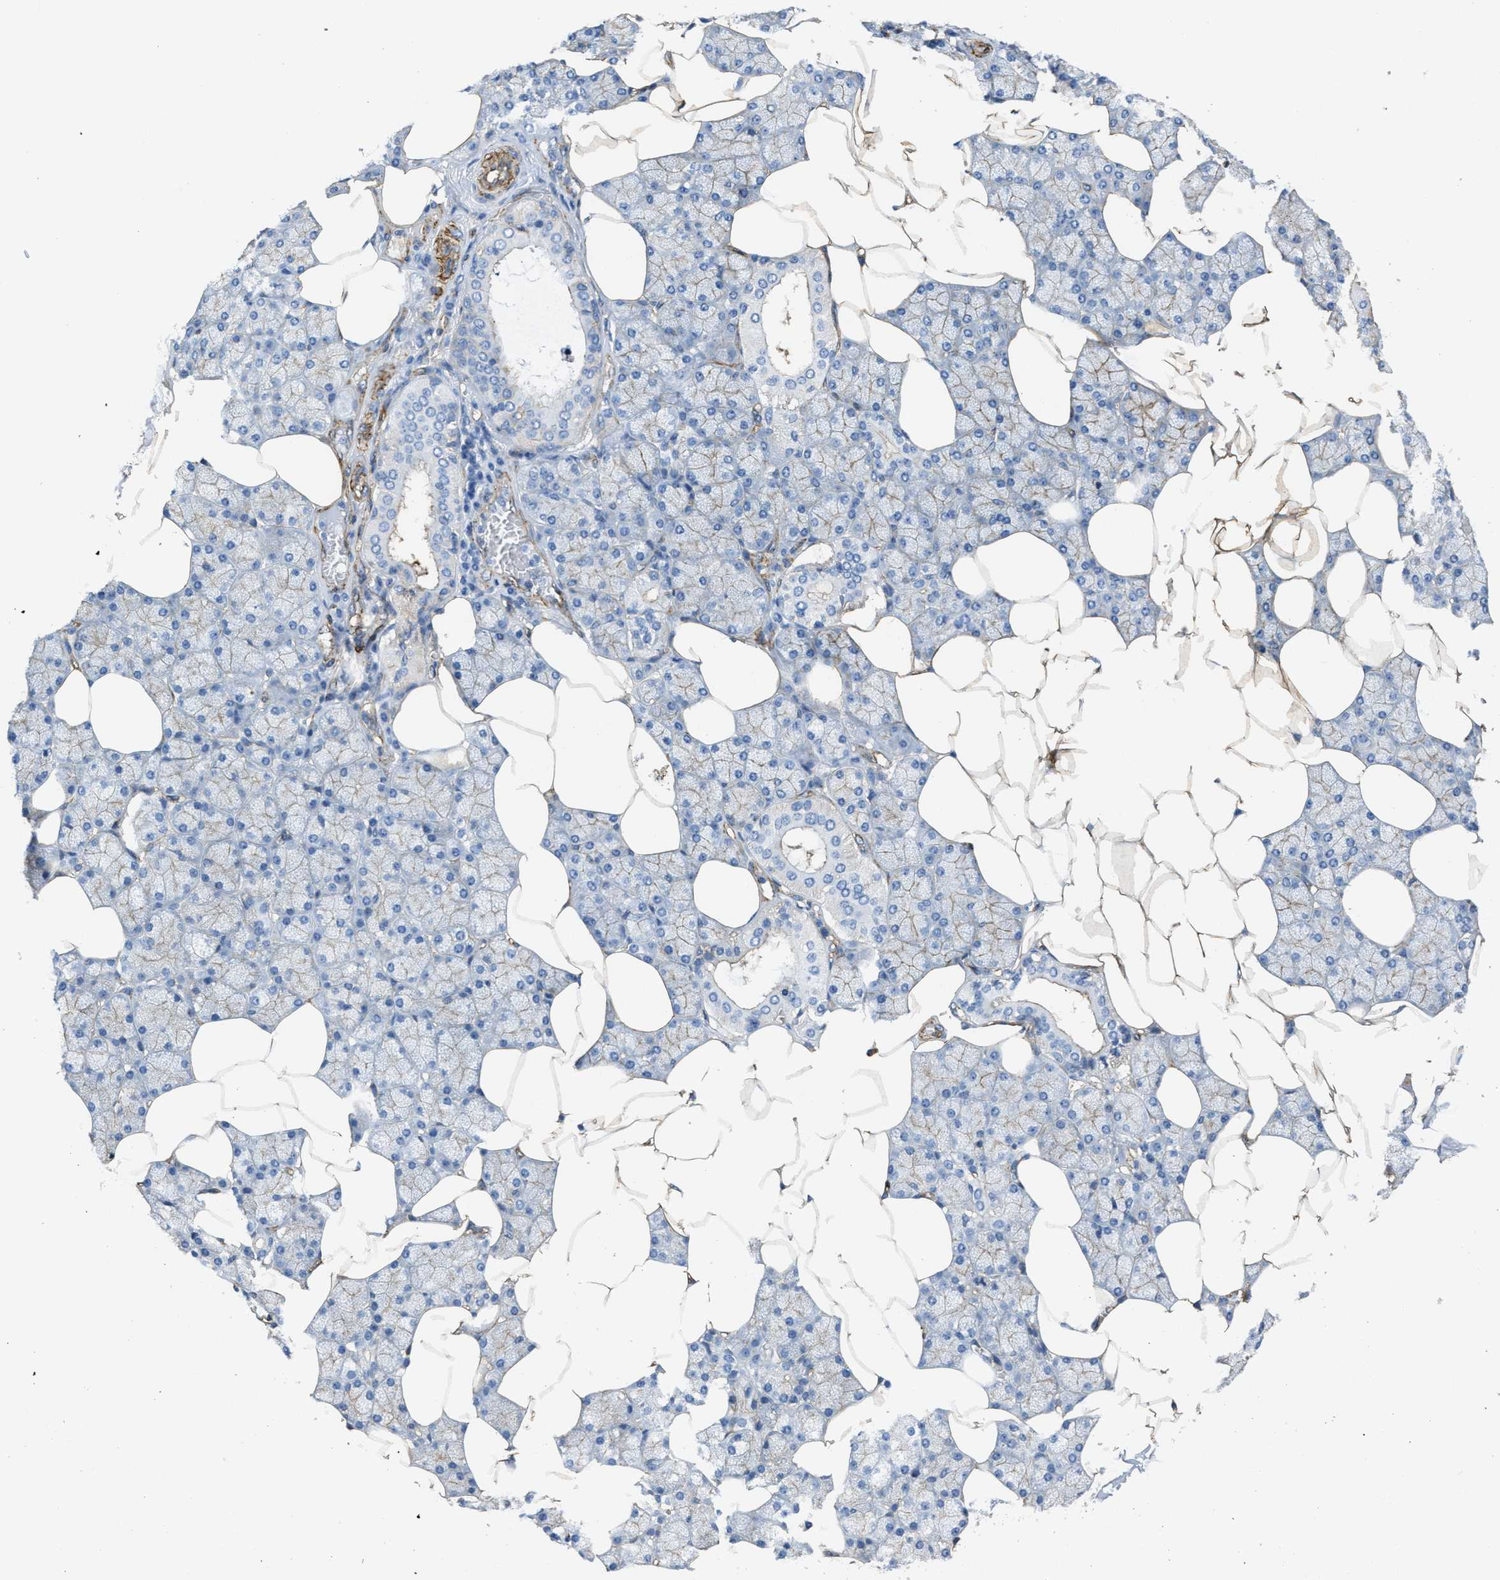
{"staining": {"intensity": "weak", "quantity": "<25%", "location": "cytoplasmic/membranous"}, "tissue": "salivary gland", "cell_type": "Glandular cells", "image_type": "normal", "snomed": [{"axis": "morphology", "description": "Normal tissue, NOS"}, {"axis": "topography", "description": "Salivary gland"}], "caption": "DAB immunohistochemical staining of benign human salivary gland shows no significant staining in glandular cells. (DAB immunohistochemistry (IHC) with hematoxylin counter stain).", "gene": "NAB1", "patient": {"sex": "male", "age": 62}}